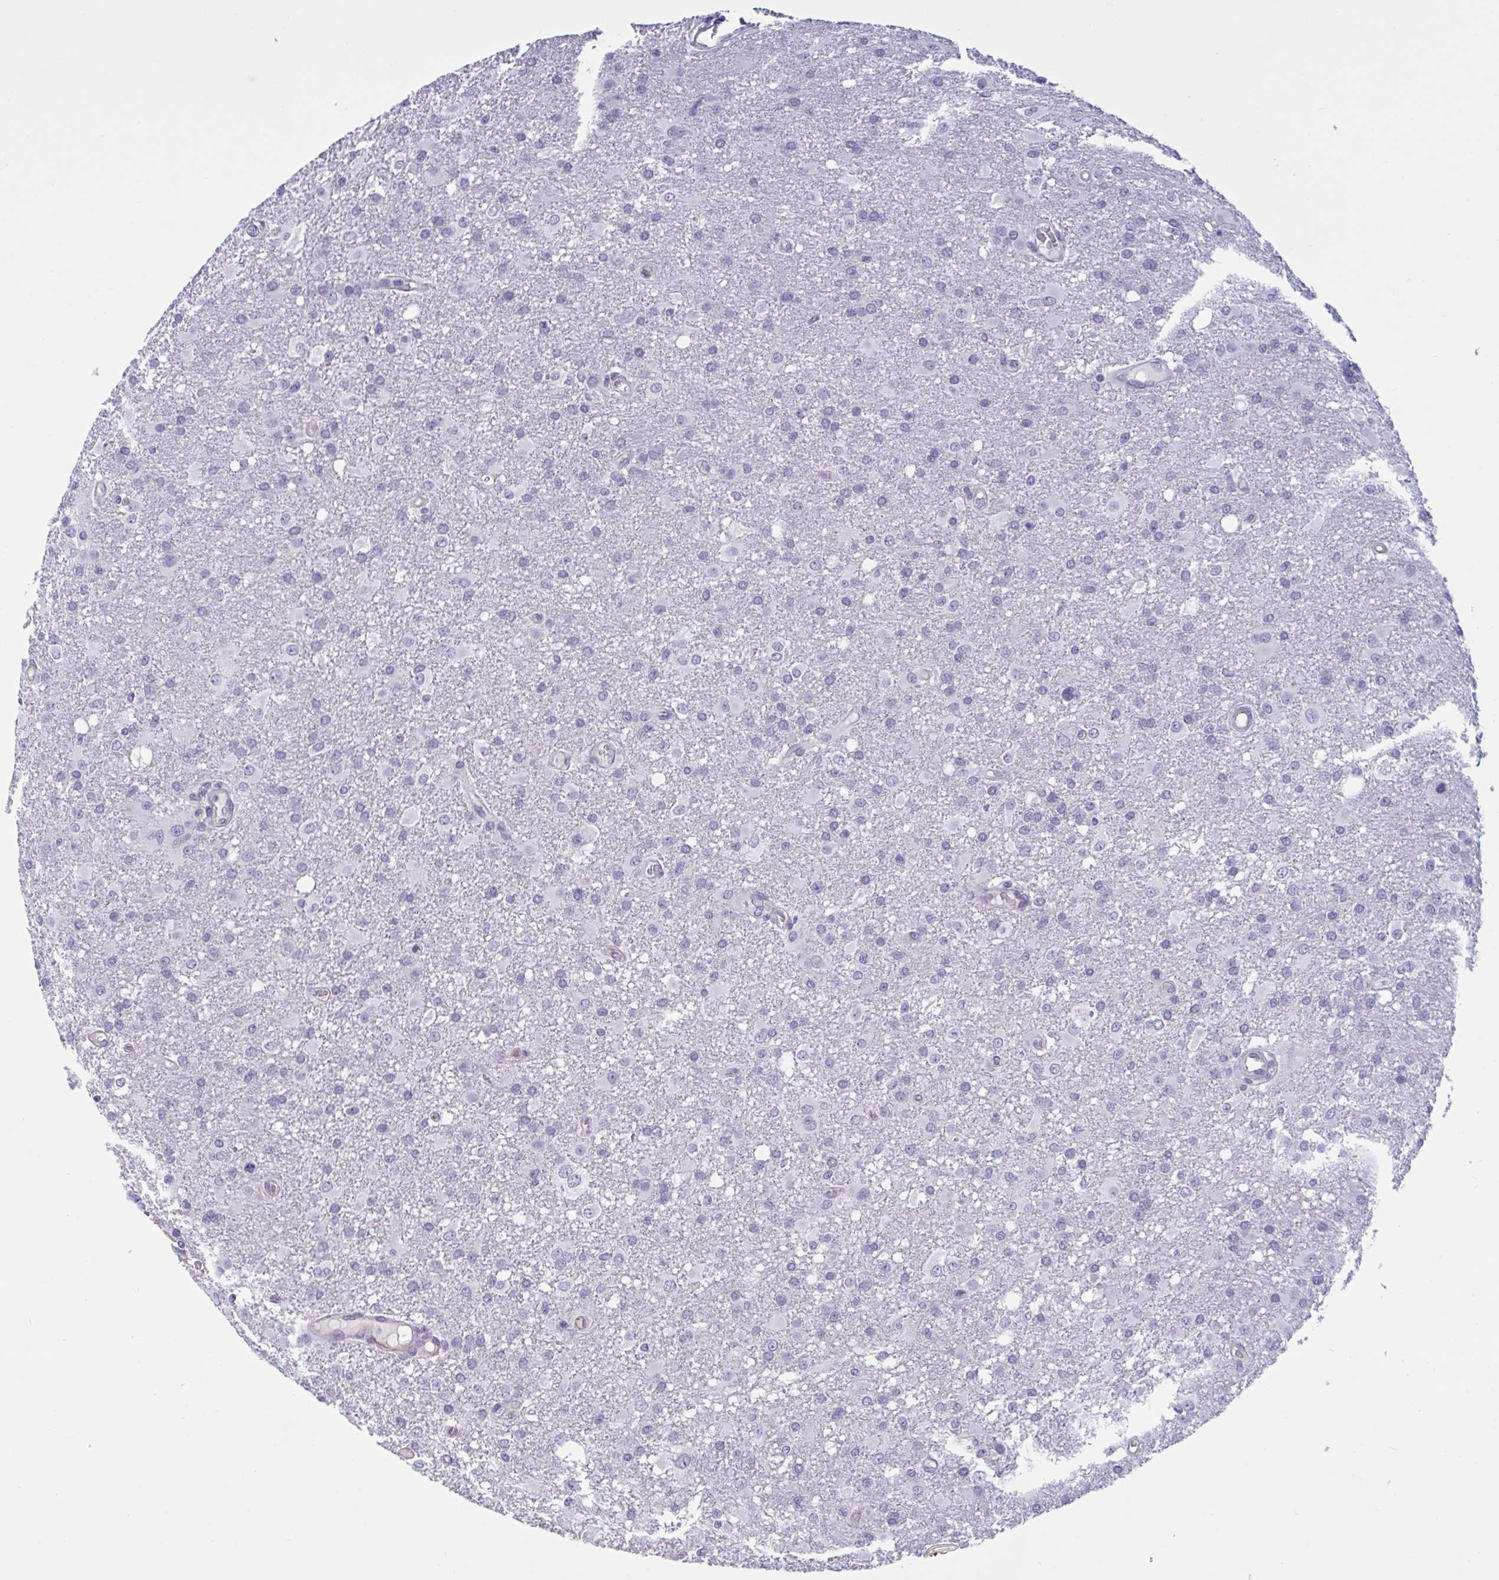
{"staining": {"intensity": "negative", "quantity": "none", "location": "none"}, "tissue": "glioma", "cell_type": "Tumor cells", "image_type": "cancer", "snomed": [{"axis": "morphology", "description": "Glioma, malignant, High grade"}, {"axis": "topography", "description": "Brain"}], "caption": "Immunohistochemistry photomicrograph of human malignant high-grade glioma stained for a protein (brown), which shows no positivity in tumor cells.", "gene": "OR1L3", "patient": {"sex": "male", "age": 53}}